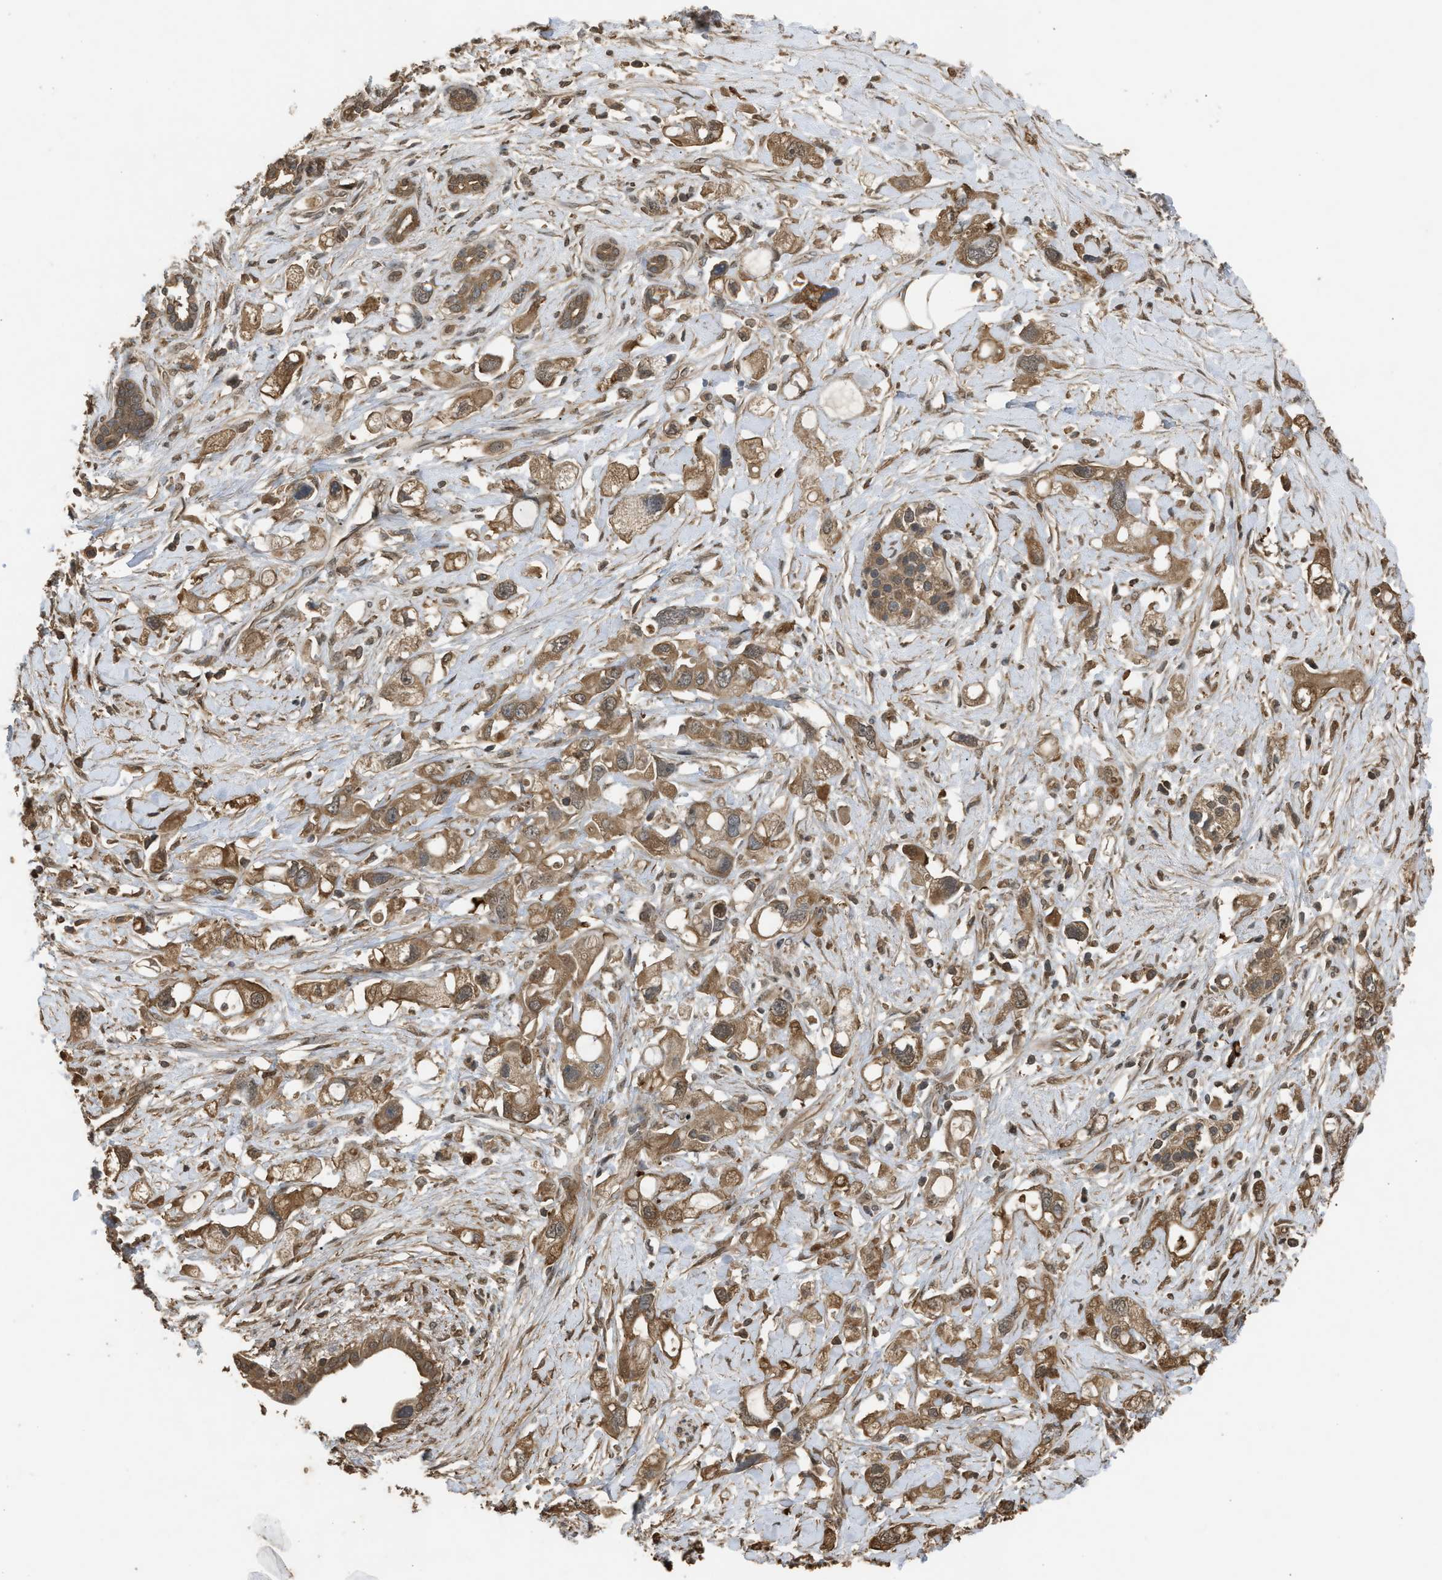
{"staining": {"intensity": "moderate", "quantity": ">75%", "location": "cytoplasmic/membranous"}, "tissue": "pancreatic cancer", "cell_type": "Tumor cells", "image_type": "cancer", "snomed": [{"axis": "morphology", "description": "Adenocarcinoma, NOS"}, {"axis": "topography", "description": "Pancreas"}], "caption": "Immunohistochemistry (DAB) staining of adenocarcinoma (pancreatic) shows moderate cytoplasmic/membranous protein positivity in approximately >75% of tumor cells.", "gene": "ARHGDIA", "patient": {"sex": "female", "age": 56}}